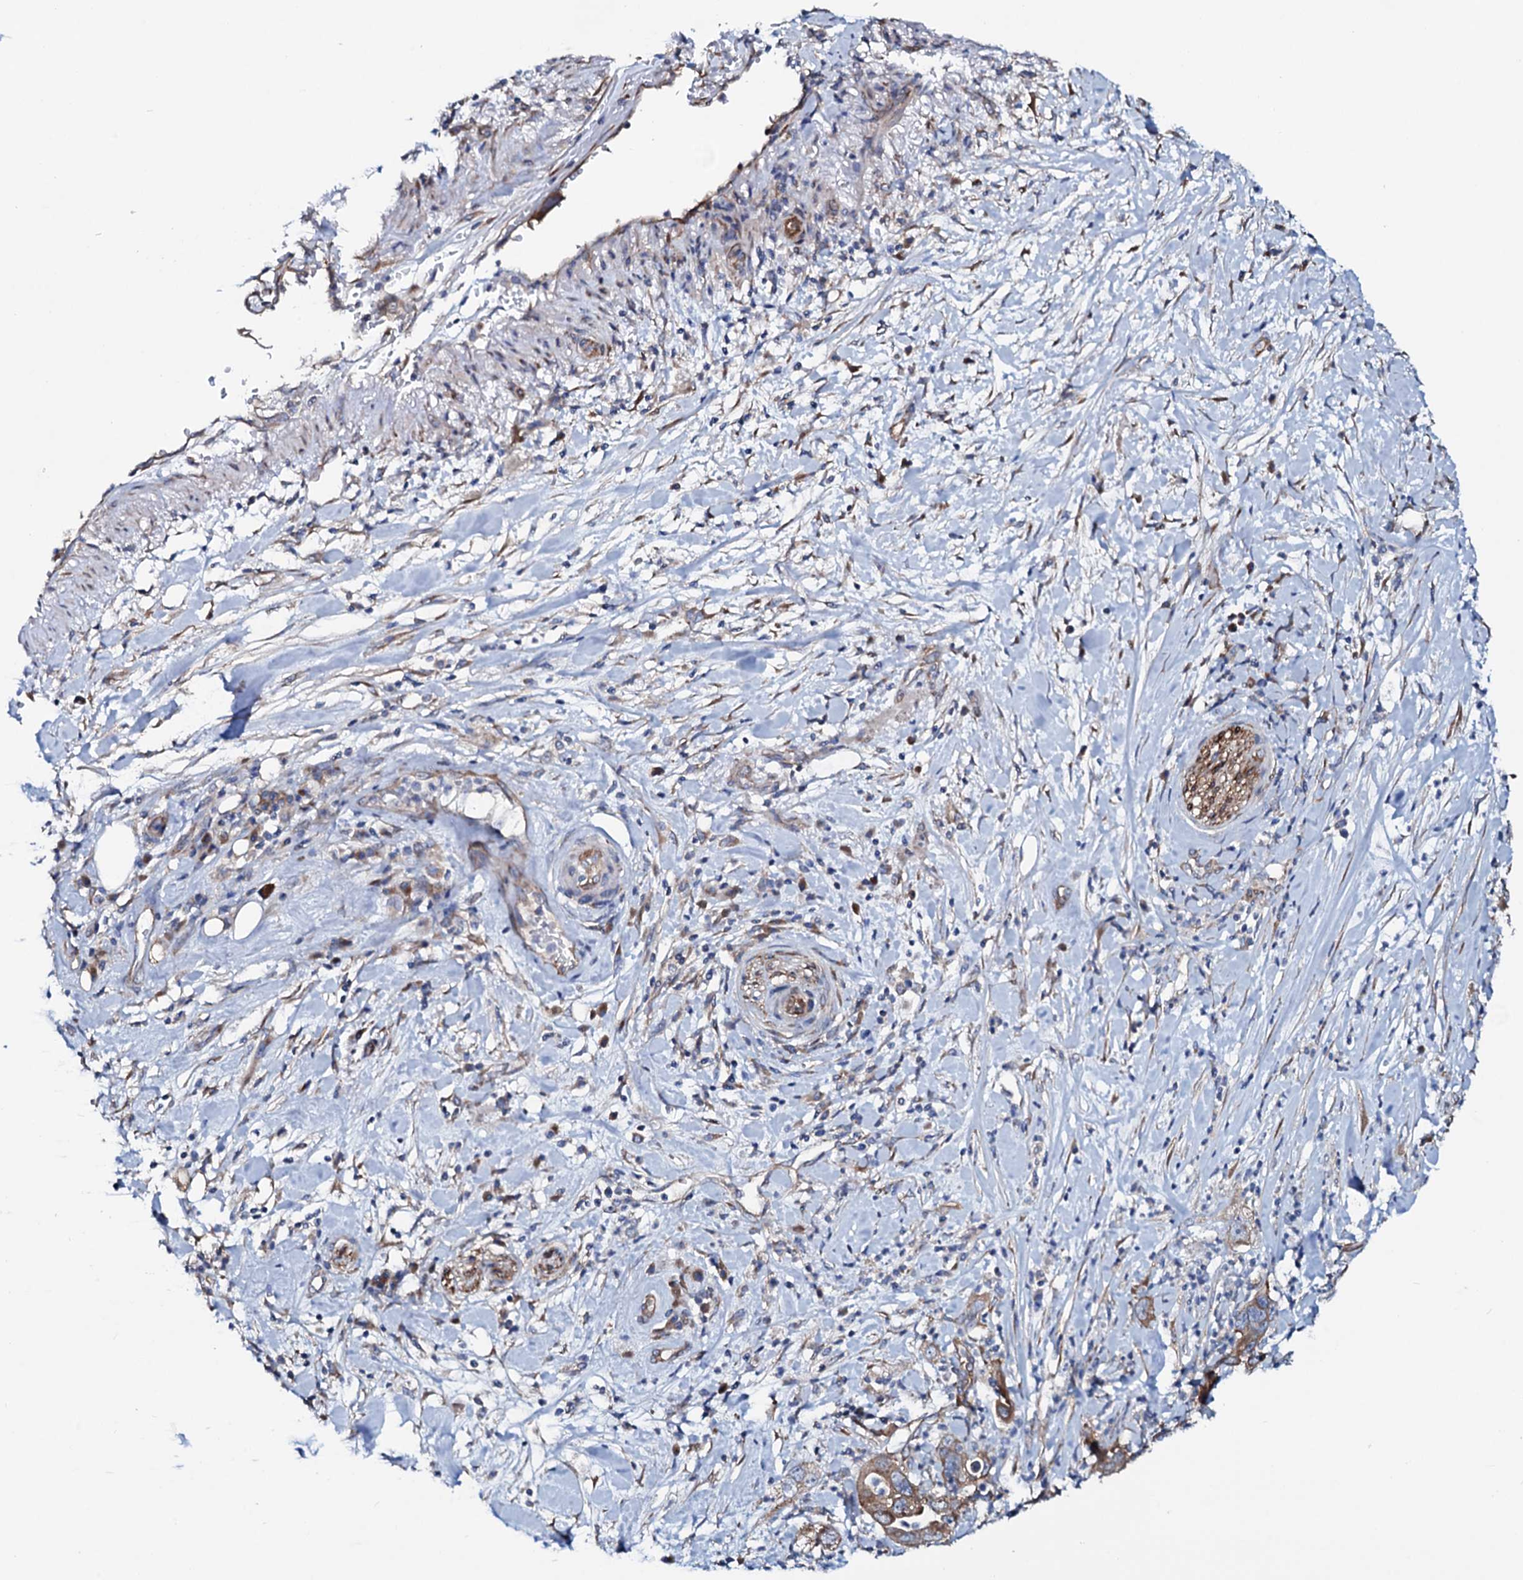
{"staining": {"intensity": "moderate", "quantity": ">75%", "location": "cytoplasmic/membranous"}, "tissue": "pancreatic cancer", "cell_type": "Tumor cells", "image_type": "cancer", "snomed": [{"axis": "morphology", "description": "Adenocarcinoma, NOS"}, {"axis": "topography", "description": "Pancreas"}], "caption": "The immunohistochemical stain labels moderate cytoplasmic/membranous expression in tumor cells of pancreatic adenocarcinoma tissue.", "gene": "STARD13", "patient": {"sex": "female", "age": 71}}